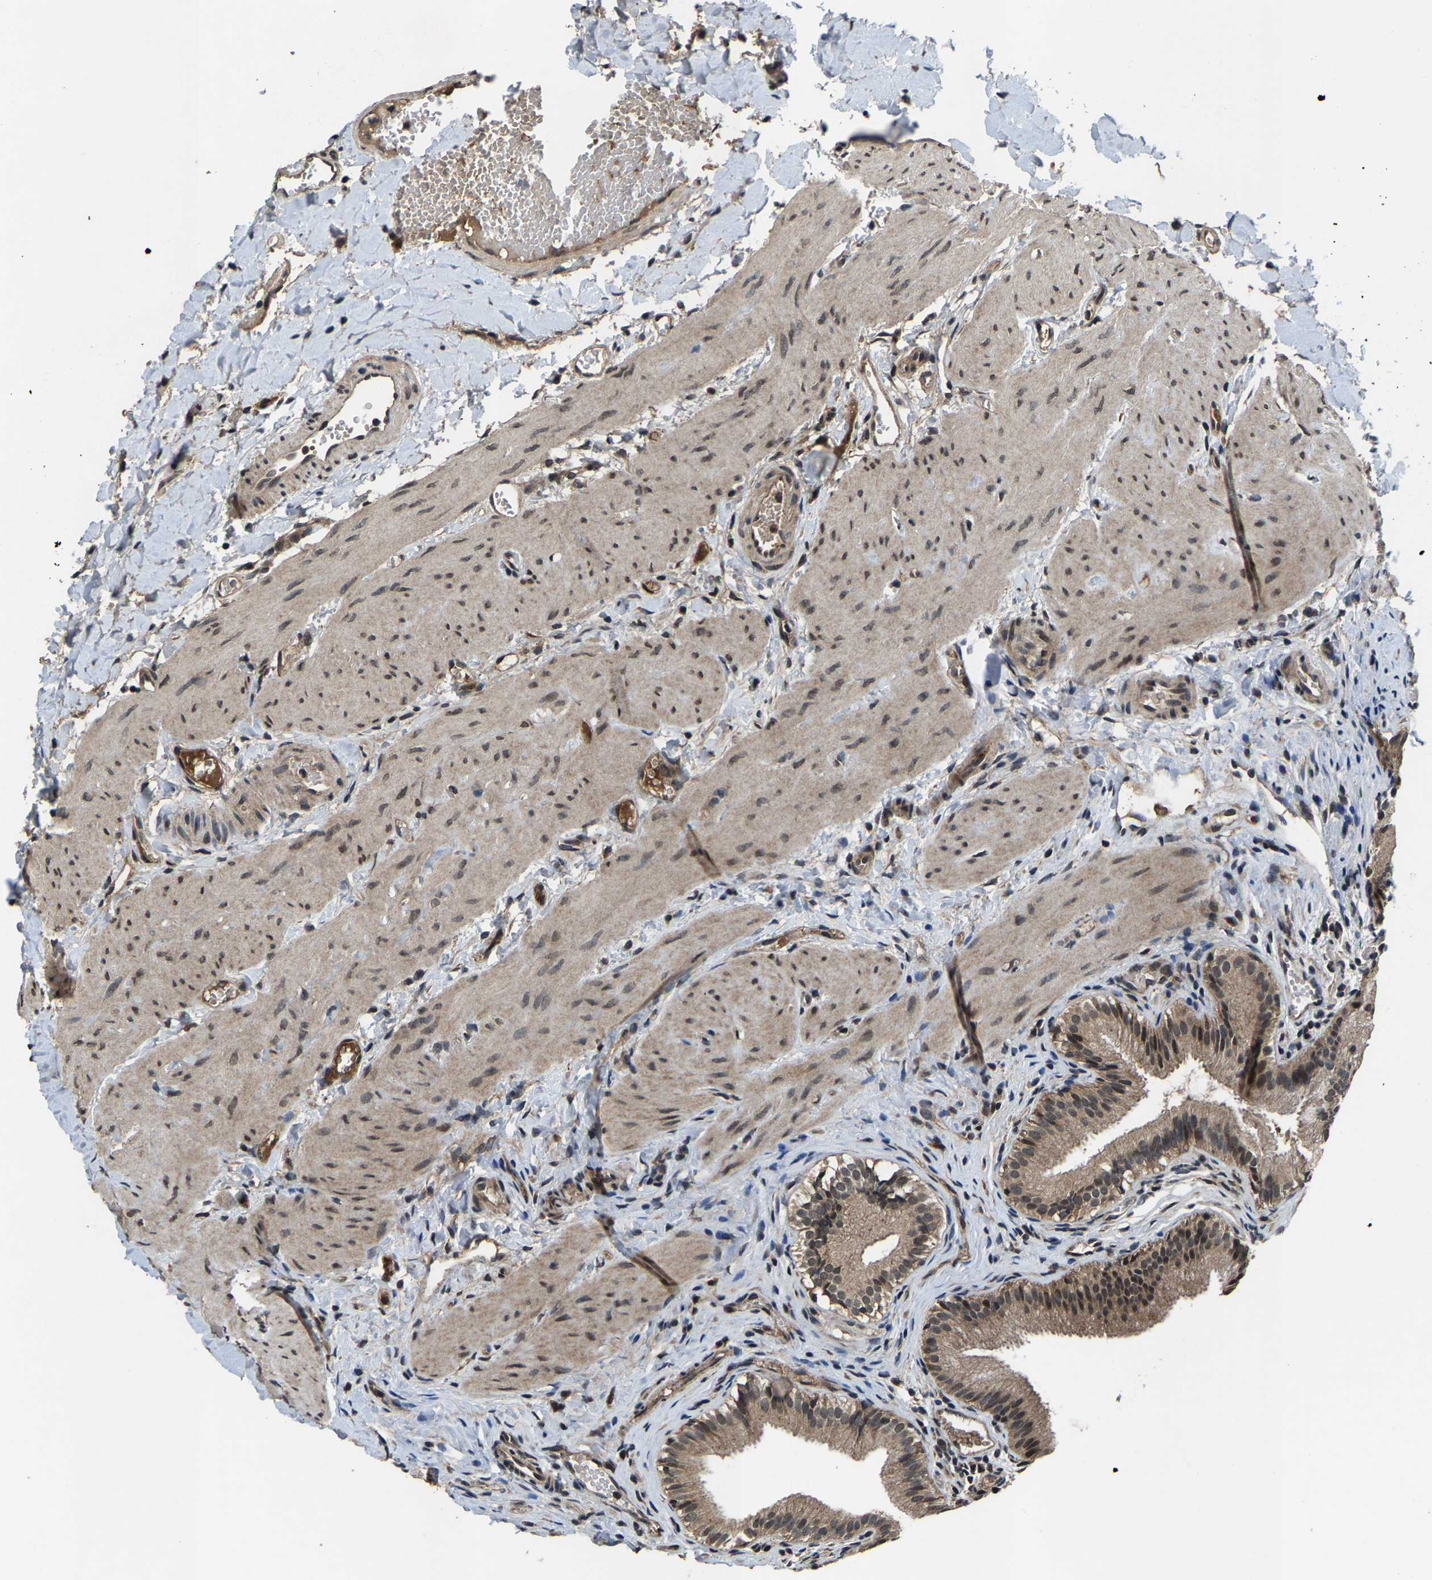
{"staining": {"intensity": "moderate", "quantity": ">75%", "location": "cytoplasmic/membranous,nuclear"}, "tissue": "gallbladder", "cell_type": "Glandular cells", "image_type": "normal", "snomed": [{"axis": "morphology", "description": "Normal tissue, NOS"}, {"axis": "topography", "description": "Gallbladder"}], "caption": "Protein expression analysis of unremarkable gallbladder reveals moderate cytoplasmic/membranous,nuclear expression in approximately >75% of glandular cells. (Brightfield microscopy of DAB IHC at high magnification).", "gene": "HUWE1", "patient": {"sex": "female", "age": 26}}